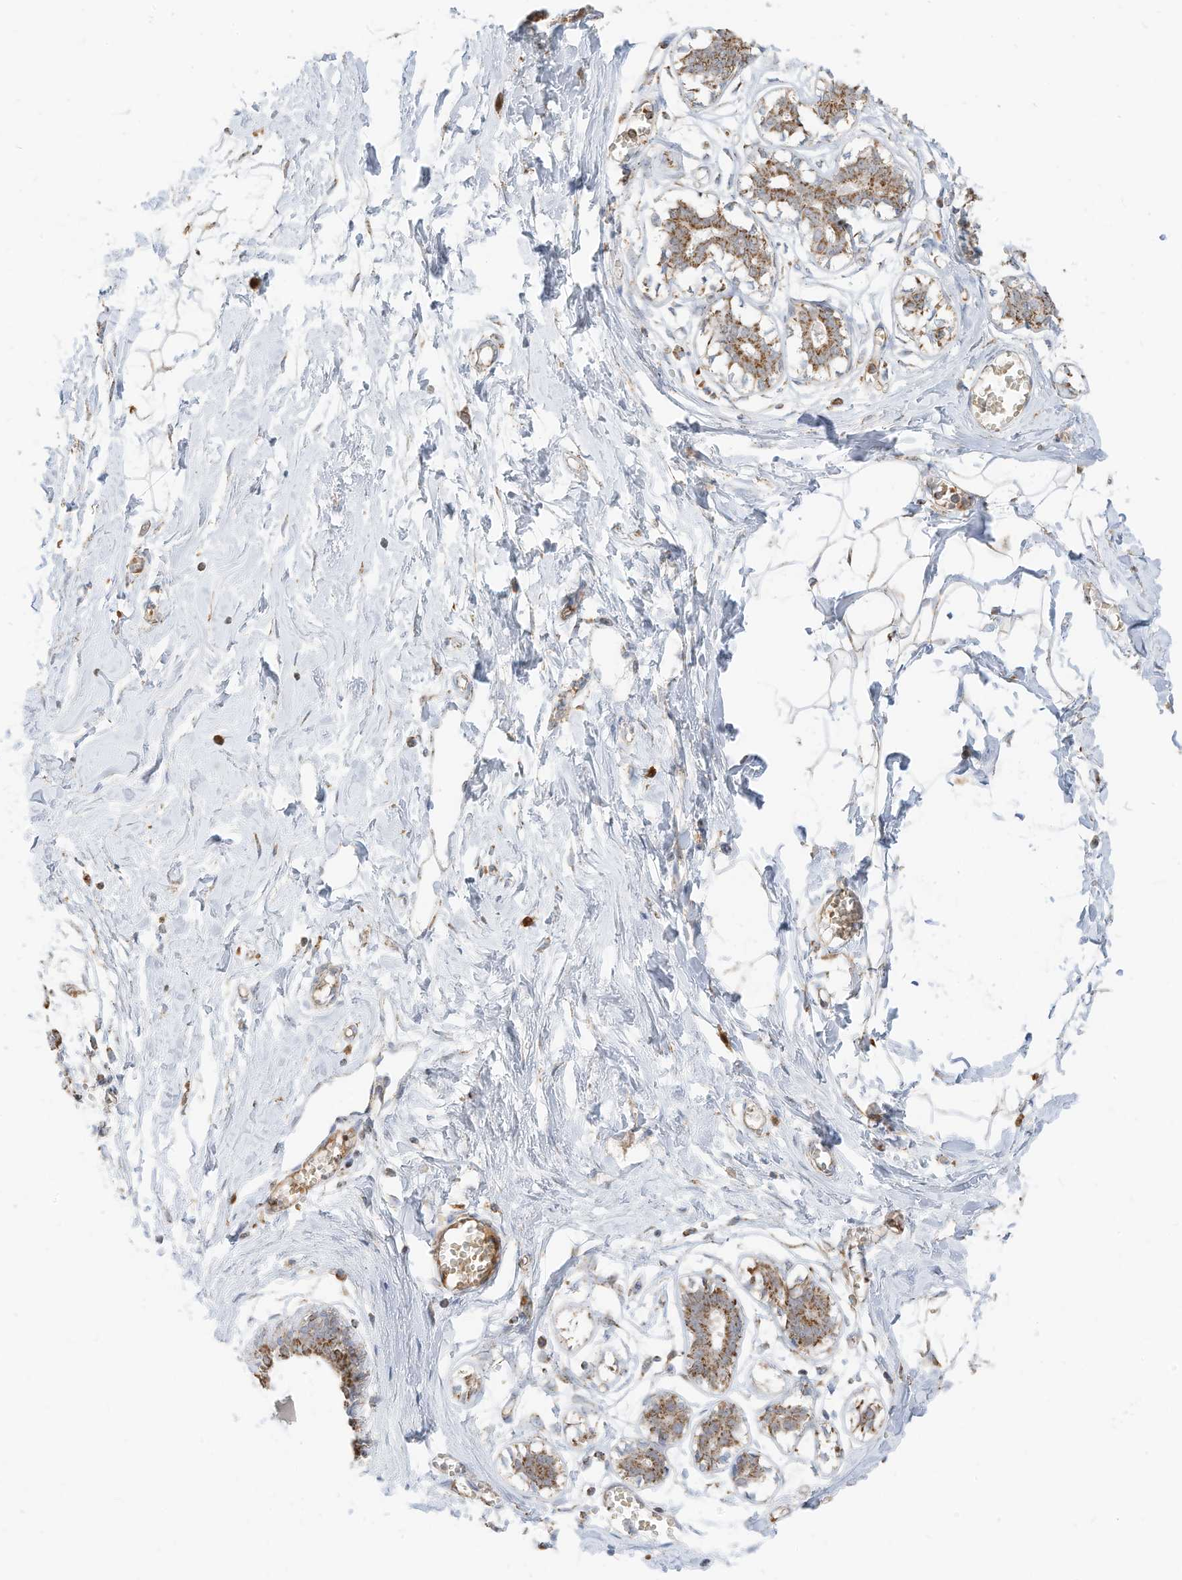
{"staining": {"intensity": "negative", "quantity": "none", "location": "none"}, "tissue": "breast", "cell_type": "Adipocytes", "image_type": "normal", "snomed": [{"axis": "morphology", "description": "Normal tissue, NOS"}, {"axis": "topography", "description": "Breast"}], "caption": "IHC image of normal breast stained for a protein (brown), which reveals no expression in adipocytes. Brightfield microscopy of IHC stained with DAB (brown) and hematoxylin (blue), captured at high magnification.", "gene": "MTUS2", "patient": {"sex": "female", "age": 27}}